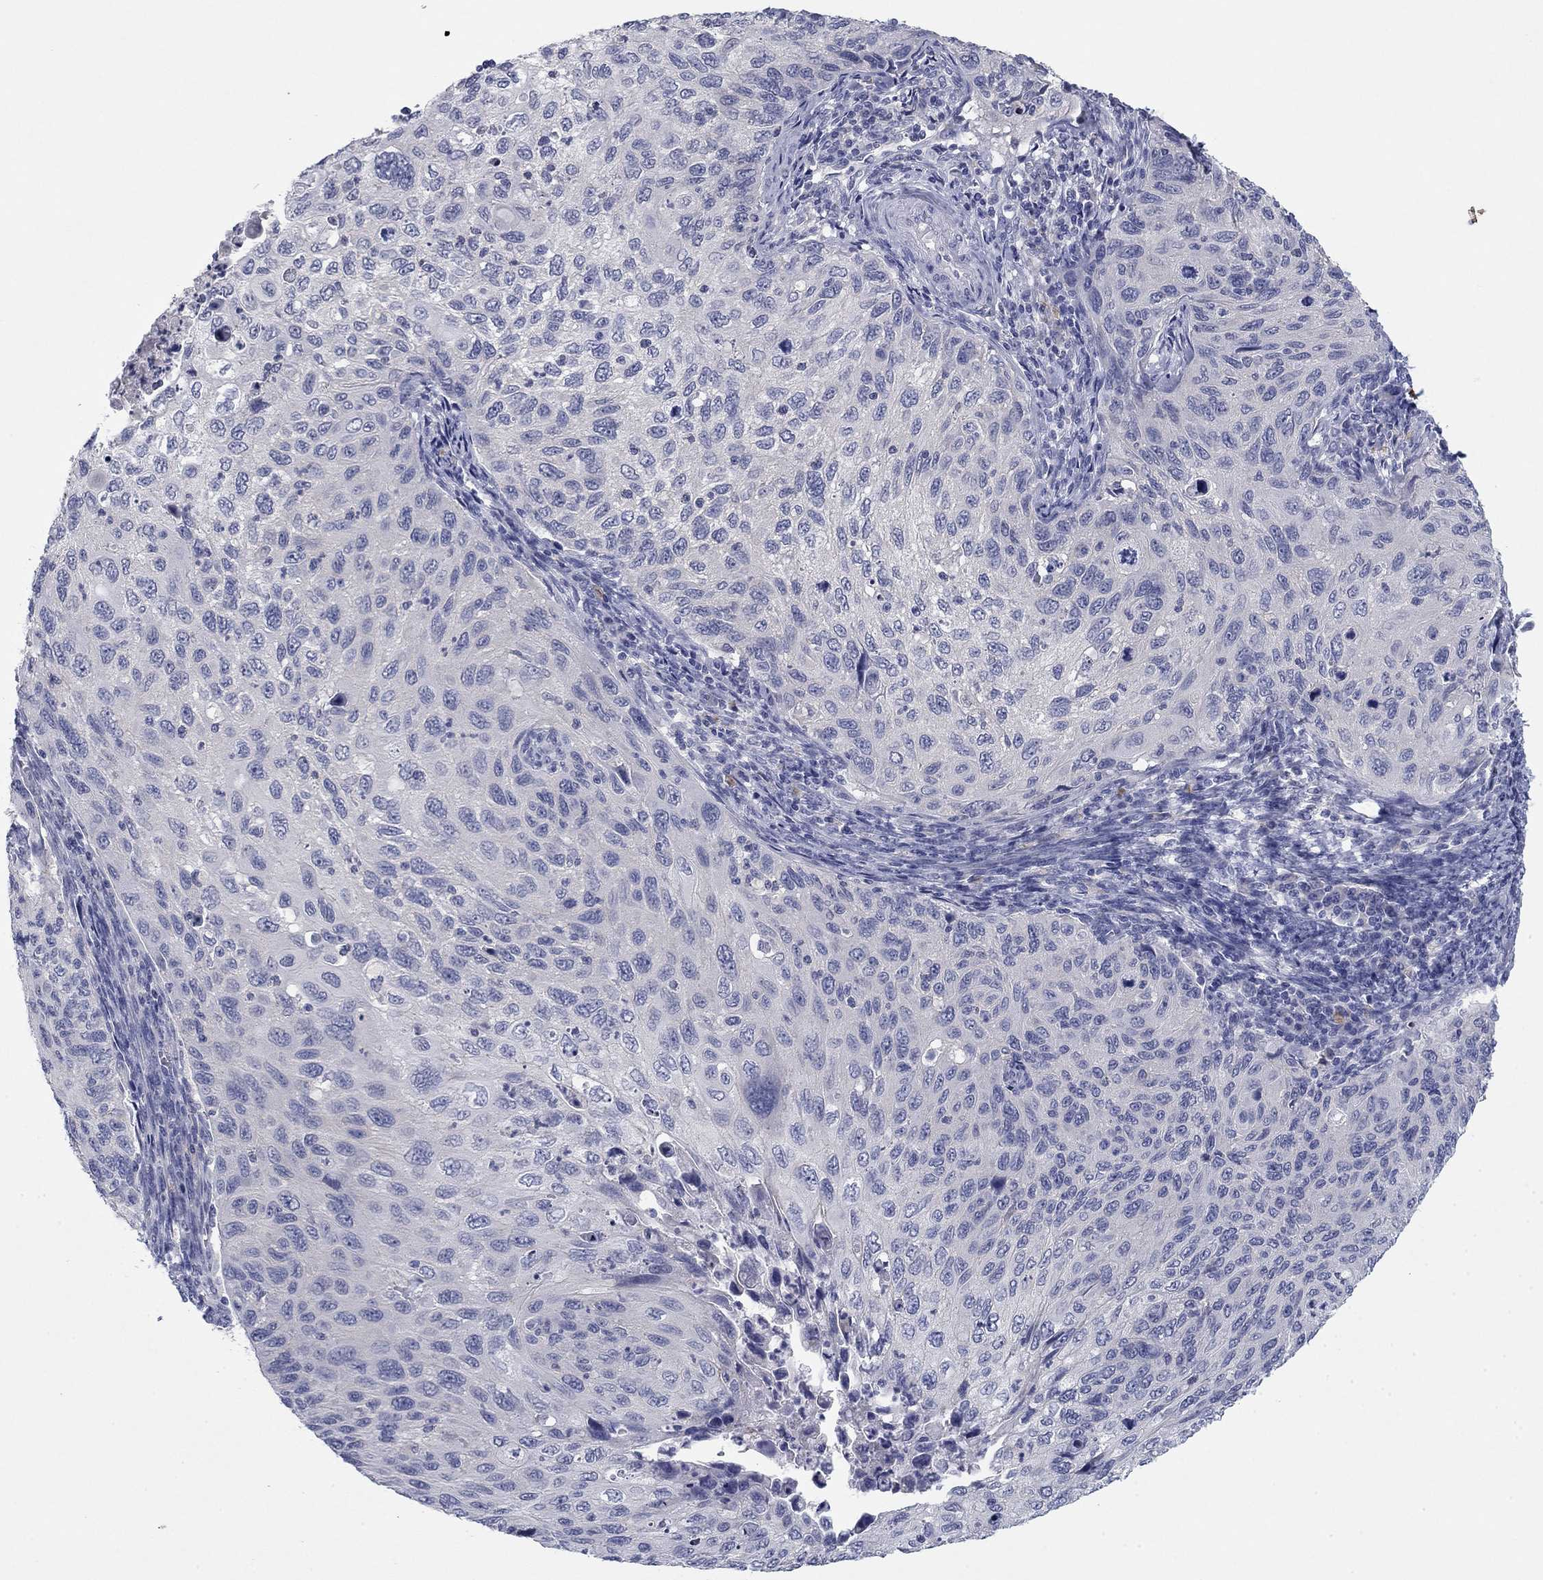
{"staining": {"intensity": "negative", "quantity": "none", "location": "none"}, "tissue": "cervical cancer", "cell_type": "Tumor cells", "image_type": "cancer", "snomed": [{"axis": "morphology", "description": "Squamous cell carcinoma, NOS"}, {"axis": "topography", "description": "Cervix"}], "caption": "This is an immunohistochemistry (IHC) micrograph of cervical squamous cell carcinoma. There is no positivity in tumor cells.", "gene": "CNTNAP4", "patient": {"sex": "female", "age": 70}}